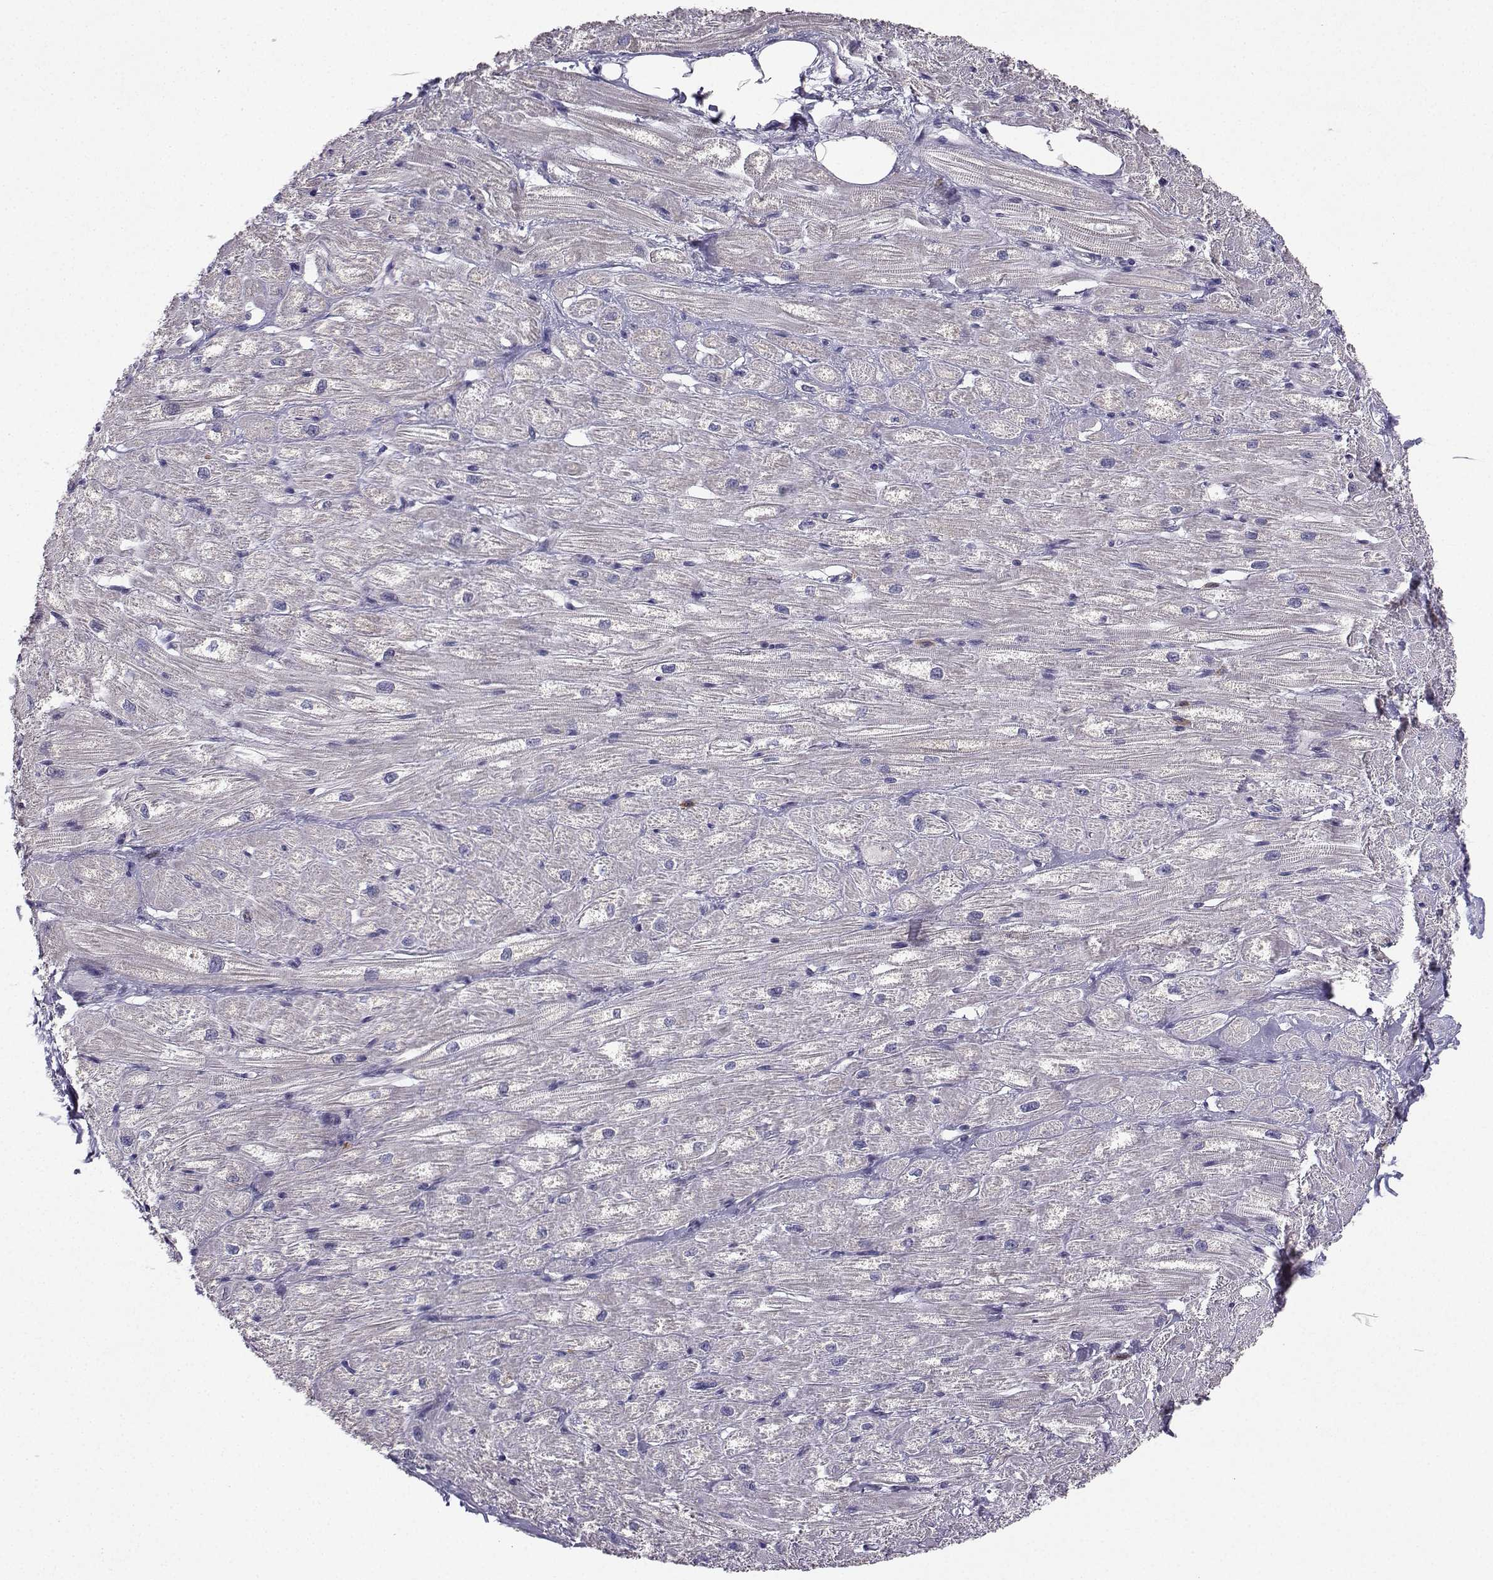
{"staining": {"intensity": "negative", "quantity": "none", "location": "none"}, "tissue": "heart muscle", "cell_type": "Cardiomyocytes", "image_type": "normal", "snomed": [{"axis": "morphology", "description": "Normal tissue, NOS"}, {"axis": "topography", "description": "Heart"}], "caption": "Micrograph shows no significant protein expression in cardiomyocytes of normal heart muscle.", "gene": "STXBP5", "patient": {"sex": "male", "age": 57}}